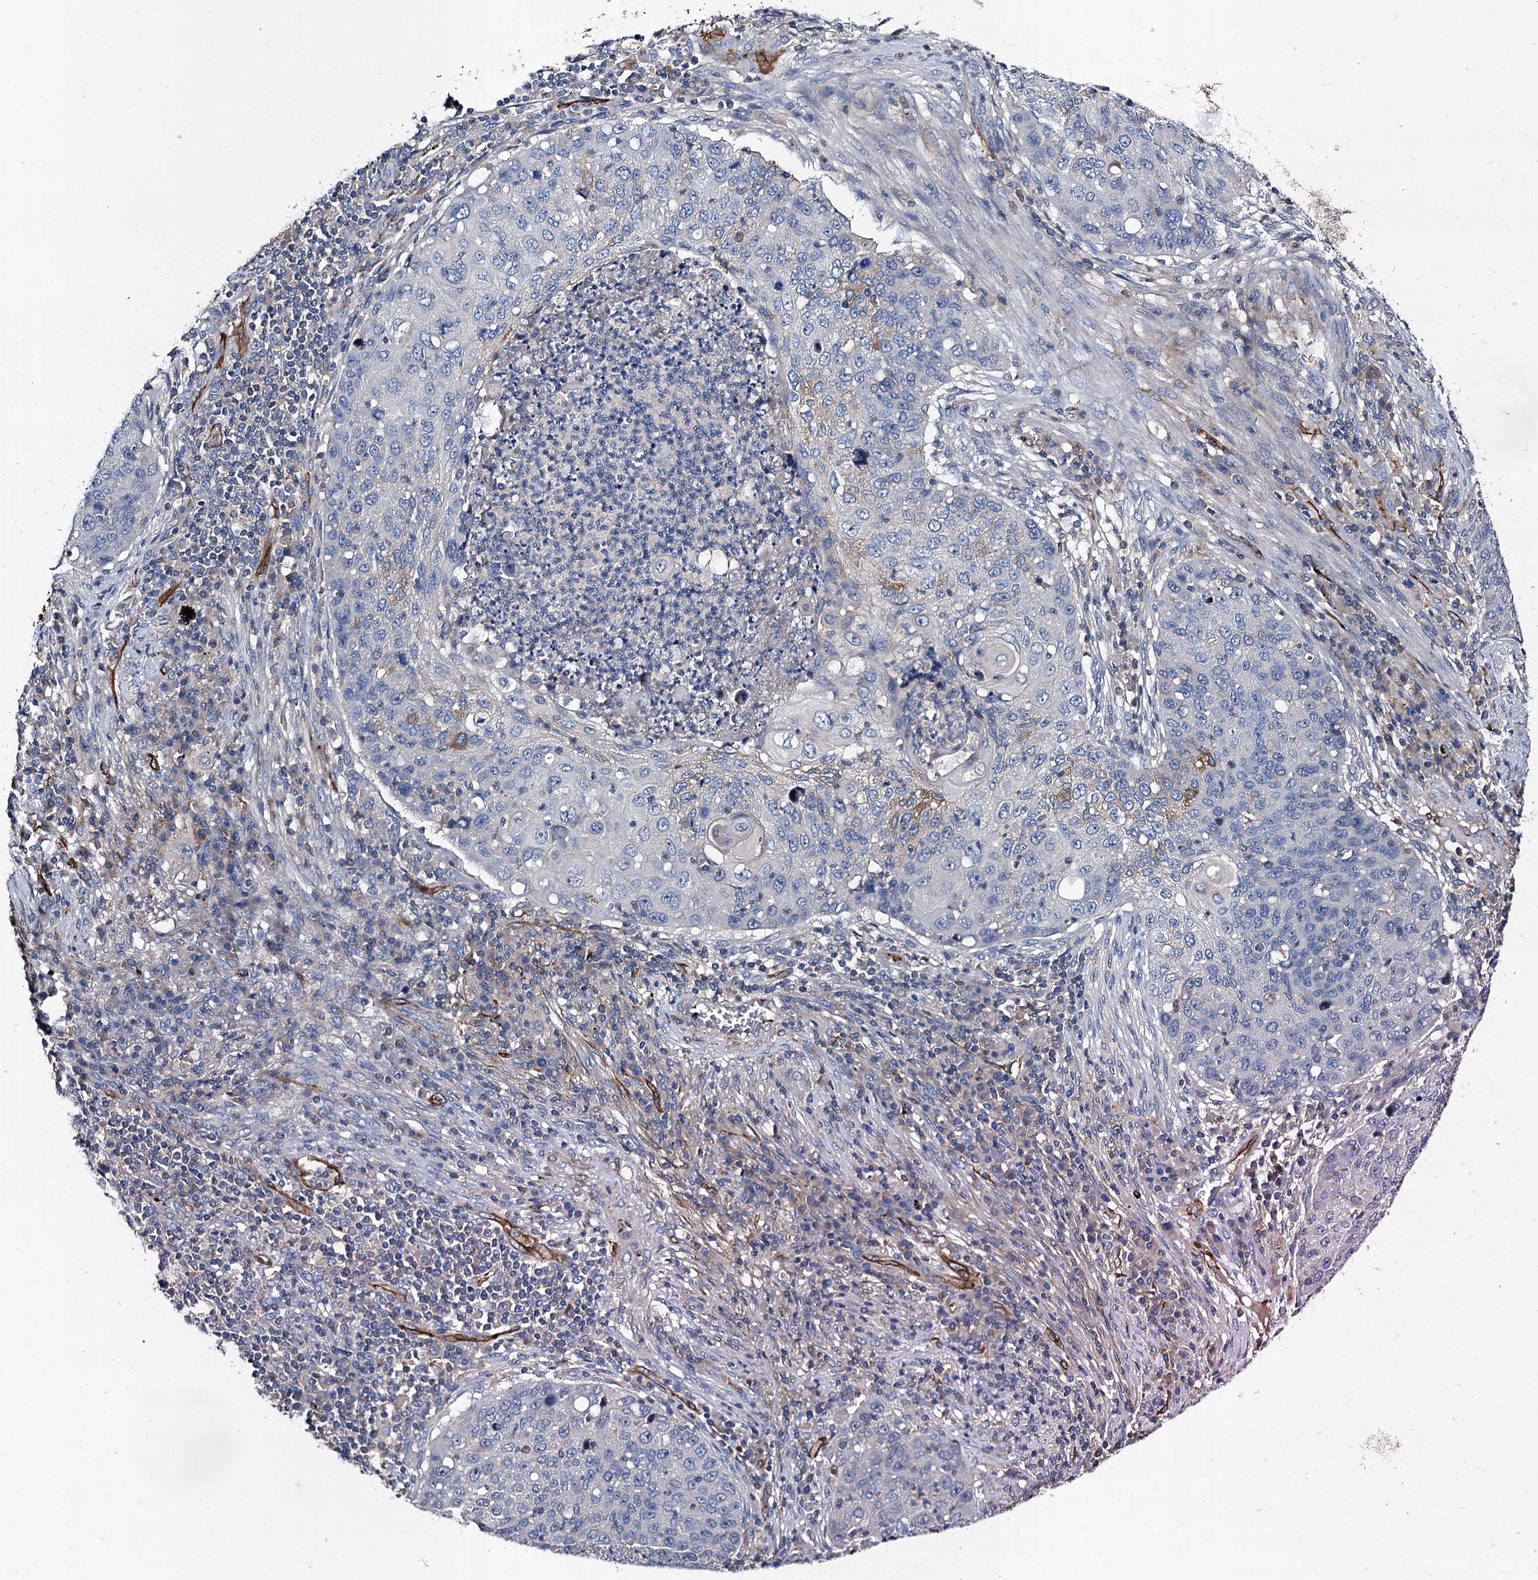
{"staining": {"intensity": "negative", "quantity": "none", "location": "none"}, "tissue": "lung cancer", "cell_type": "Tumor cells", "image_type": "cancer", "snomed": [{"axis": "morphology", "description": "Squamous cell carcinoma, NOS"}, {"axis": "topography", "description": "Lung"}], "caption": "Image shows no significant protein positivity in tumor cells of lung cancer.", "gene": "CACNA1C", "patient": {"sex": "female", "age": 63}}